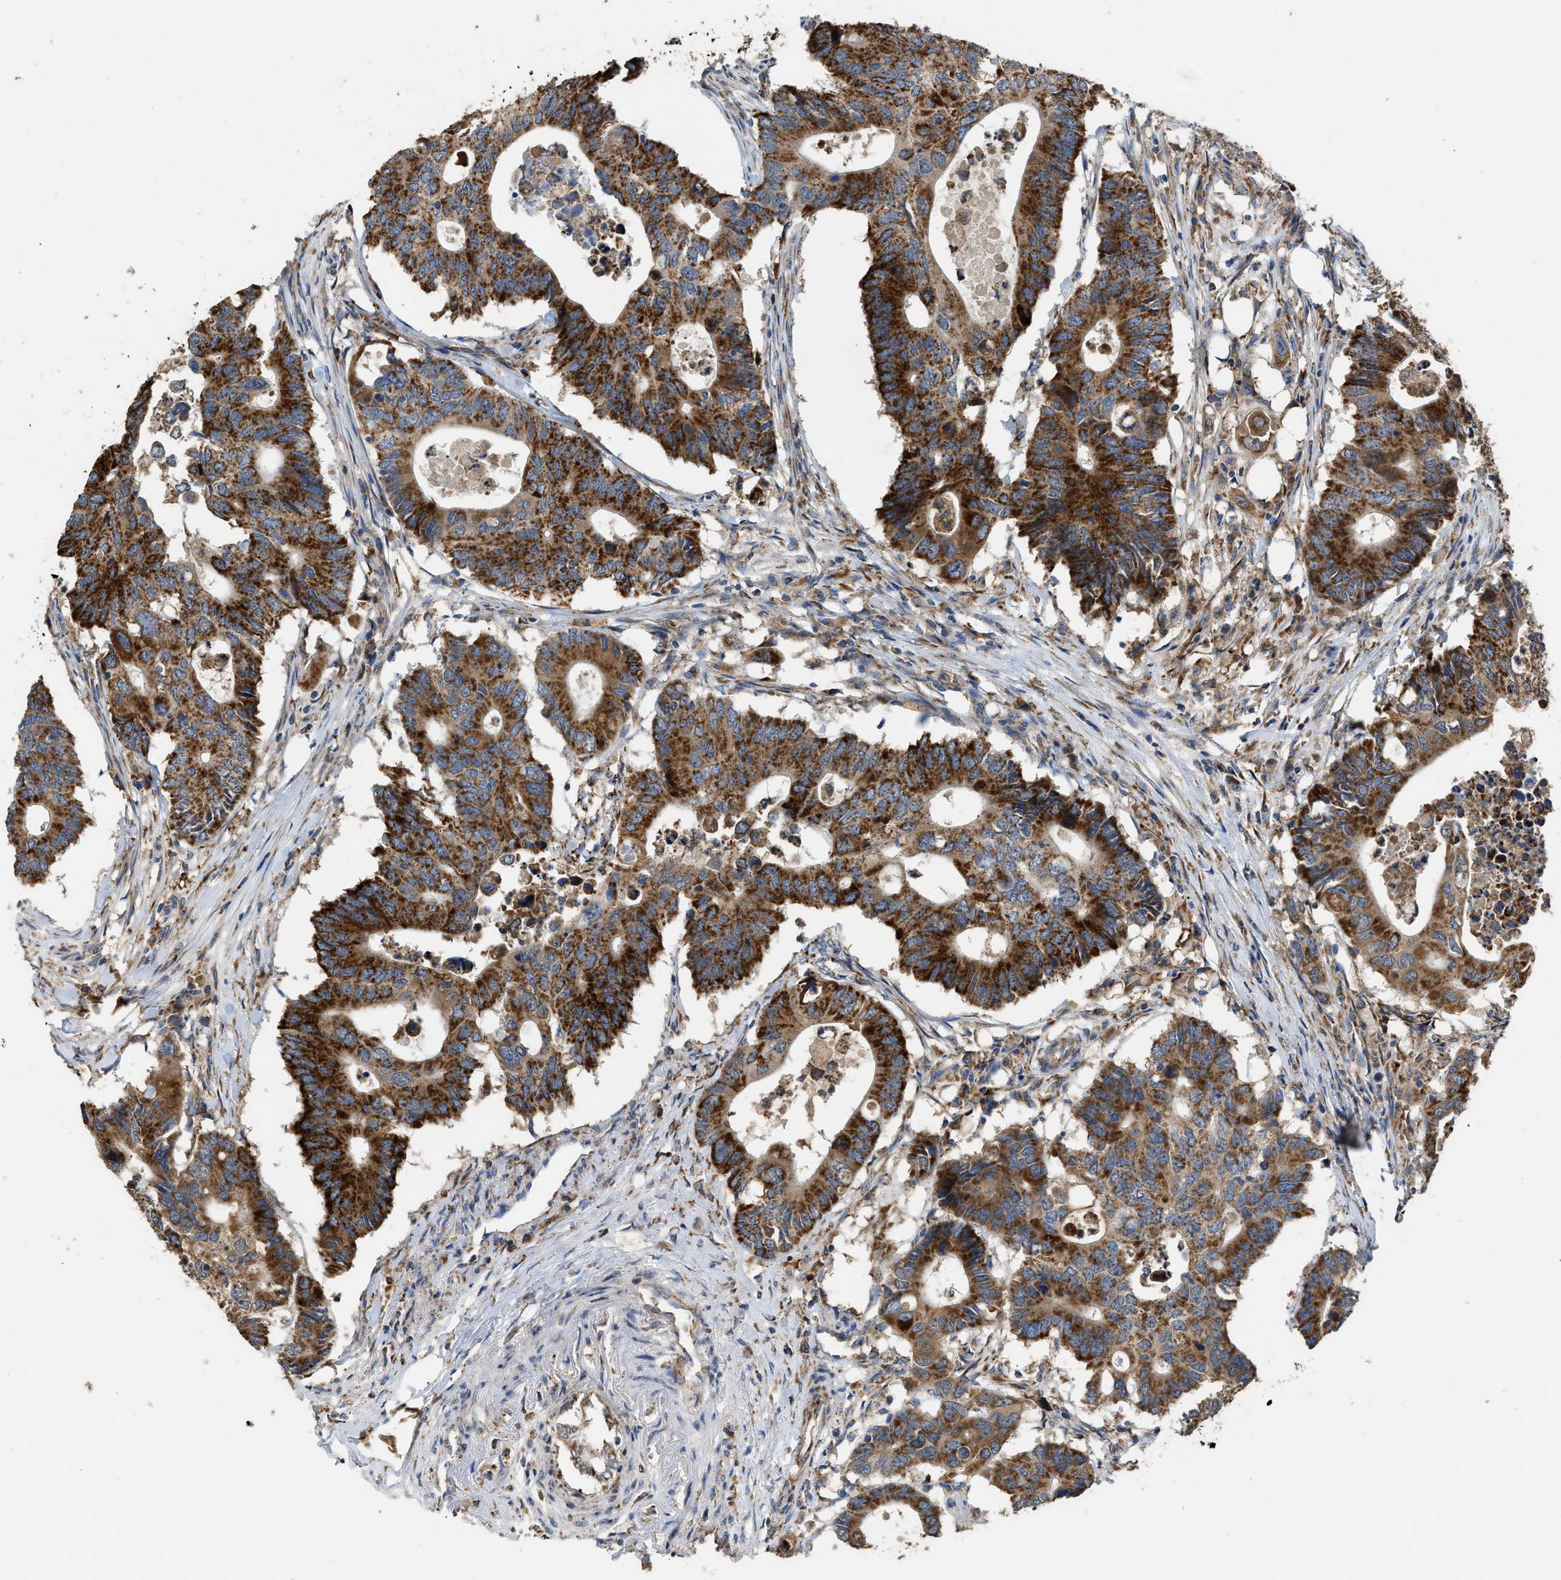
{"staining": {"intensity": "strong", "quantity": ">75%", "location": "cytoplasmic/membranous"}, "tissue": "colorectal cancer", "cell_type": "Tumor cells", "image_type": "cancer", "snomed": [{"axis": "morphology", "description": "Adenocarcinoma, NOS"}, {"axis": "topography", "description": "Colon"}], "caption": "Immunohistochemistry of adenocarcinoma (colorectal) displays high levels of strong cytoplasmic/membranous staining in approximately >75% of tumor cells.", "gene": "AK2", "patient": {"sex": "male", "age": 71}}